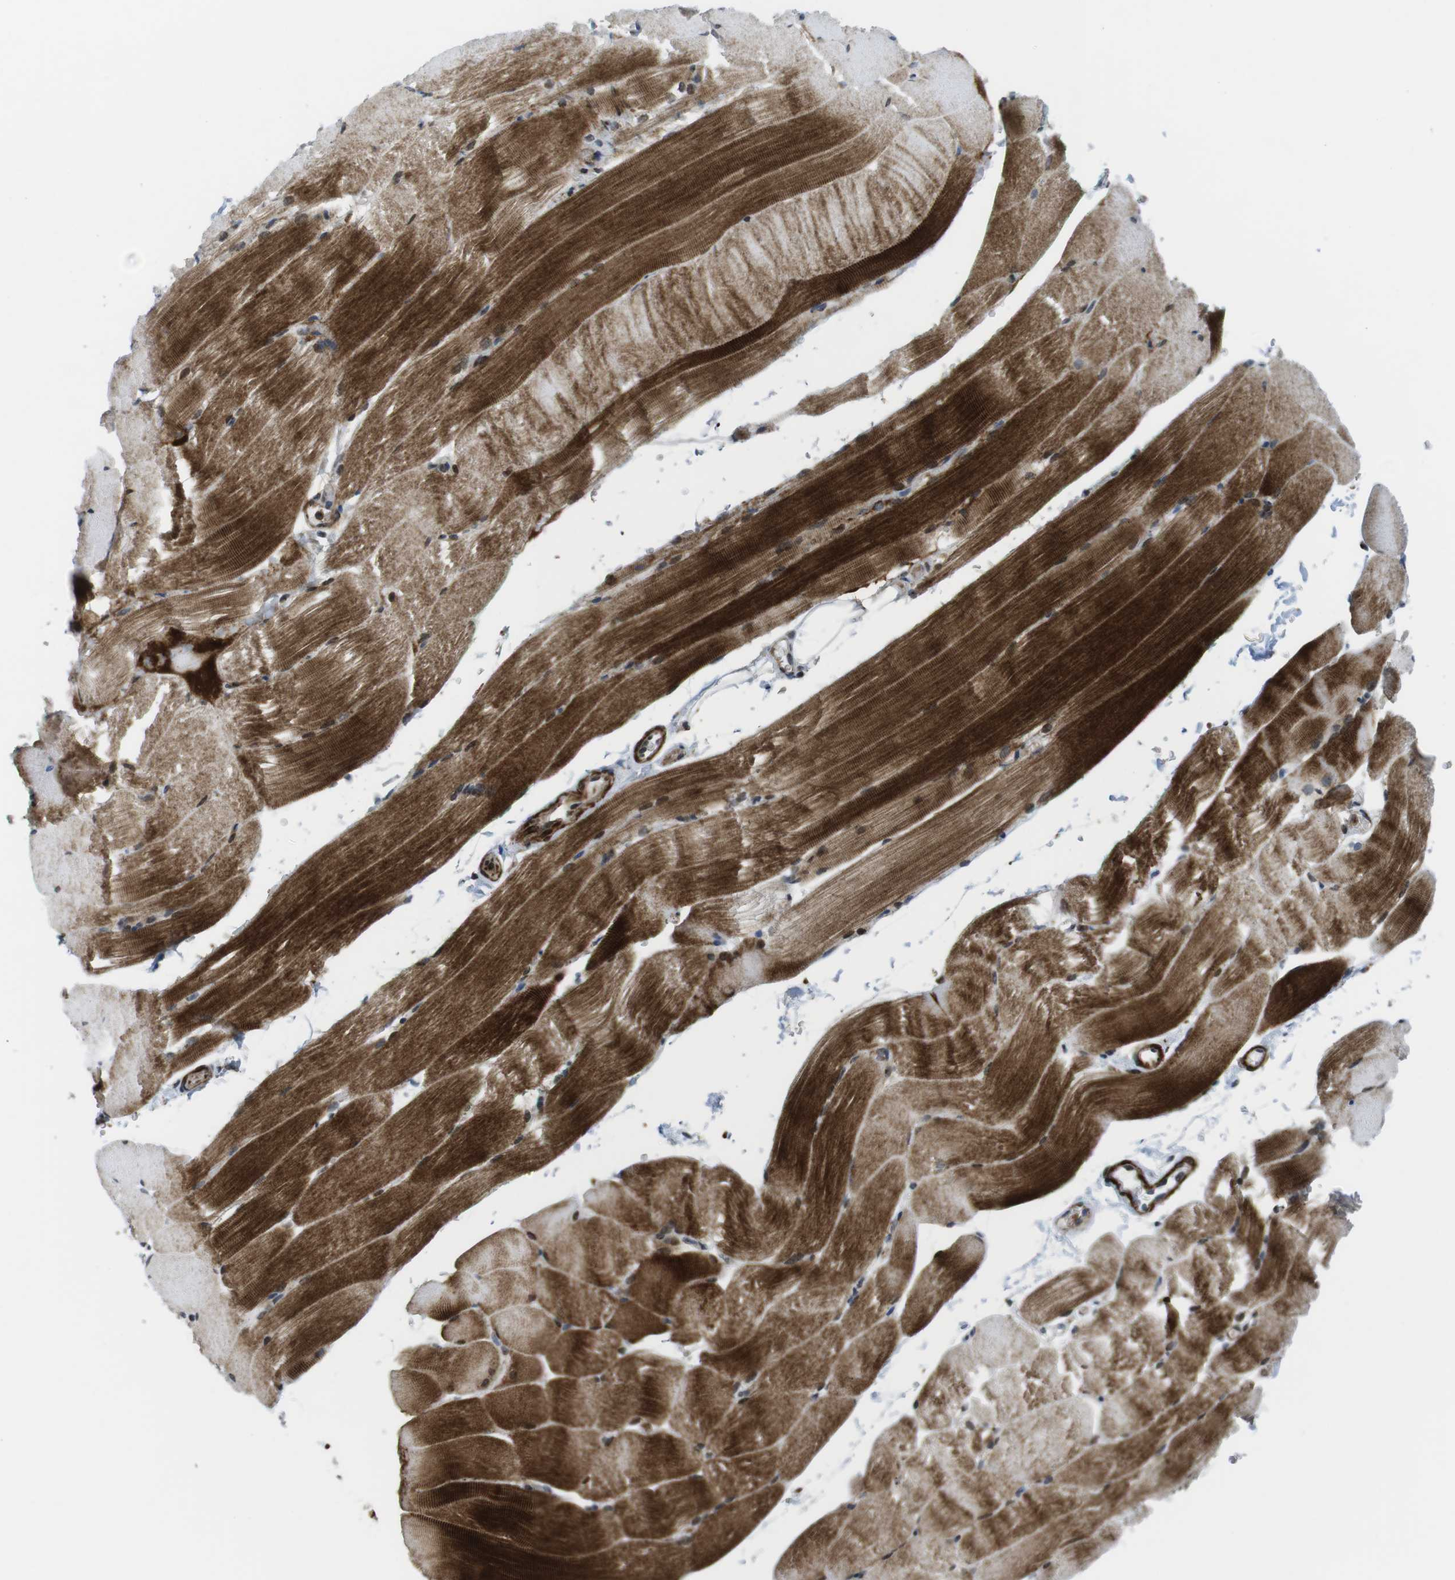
{"staining": {"intensity": "strong", "quantity": ">75%", "location": "cytoplasmic/membranous"}, "tissue": "skeletal muscle", "cell_type": "Myocytes", "image_type": "normal", "snomed": [{"axis": "morphology", "description": "Normal tissue, NOS"}, {"axis": "topography", "description": "Skeletal muscle"}, {"axis": "topography", "description": "Parathyroid gland"}], "caption": "Normal skeletal muscle shows strong cytoplasmic/membranous staining in approximately >75% of myocytes (DAB = brown stain, brightfield microscopy at high magnification)..", "gene": "CUL7", "patient": {"sex": "female", "age": 37}}